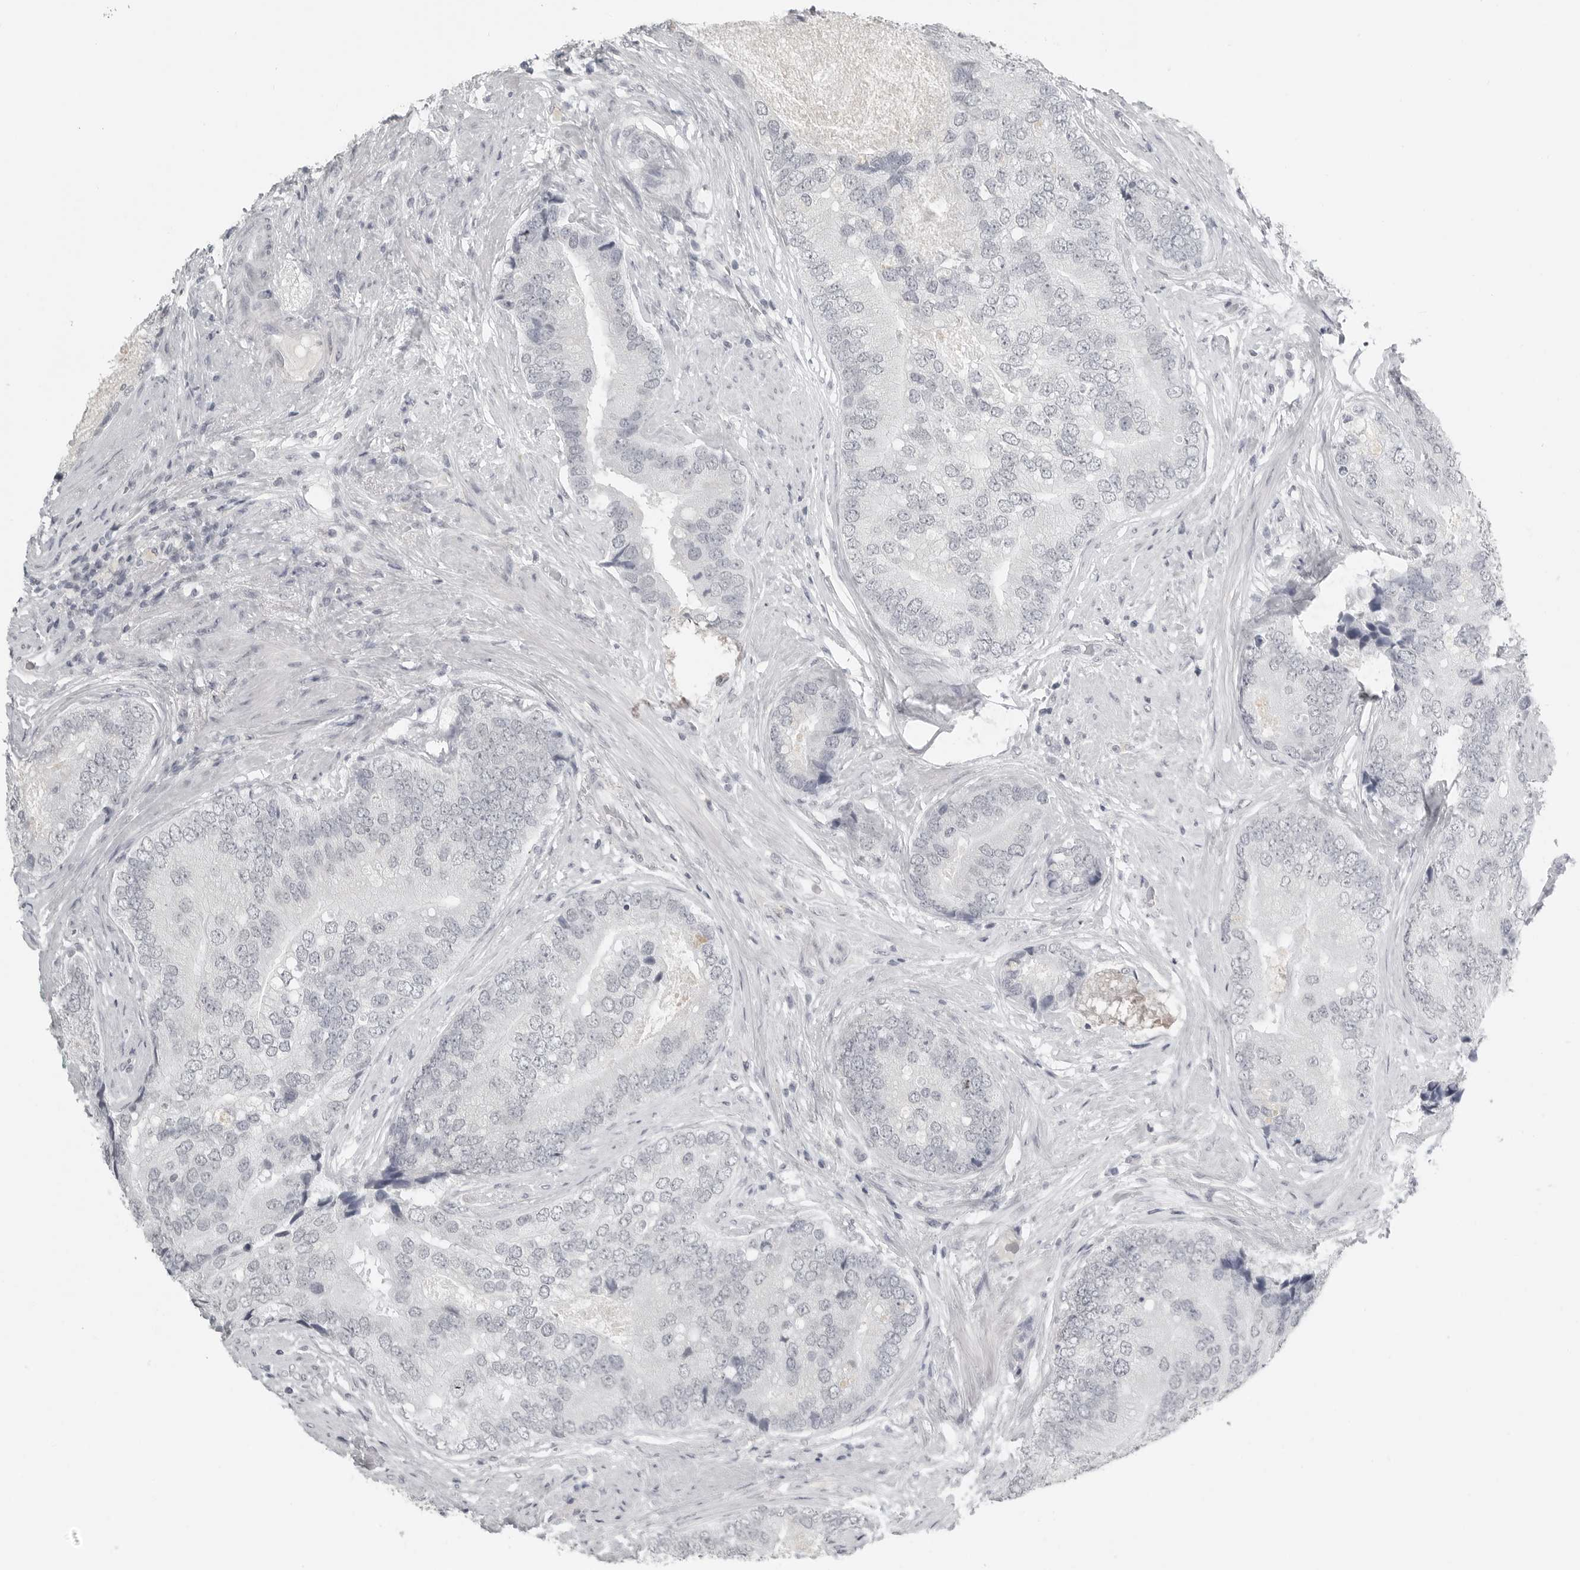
{"staining": {"intensity": "negative", "quantity": "none", "location": "none"}, "tissue": "prostate cancer", "cell_type": "Tumor cells", "image_type": "cancer", "snomed": [{"axis": "morphology", "description": "Adenocarcinoma, High grade"}, {"axis": "topography", "description": "Prostate"}], "caption": "This is an IHC micrograph of high-grade adenocarcinoma (prostate). There is no expression in tumor cells.", "gene": "BPIFA1", "patient": {"sex": "male", "age": 70}}